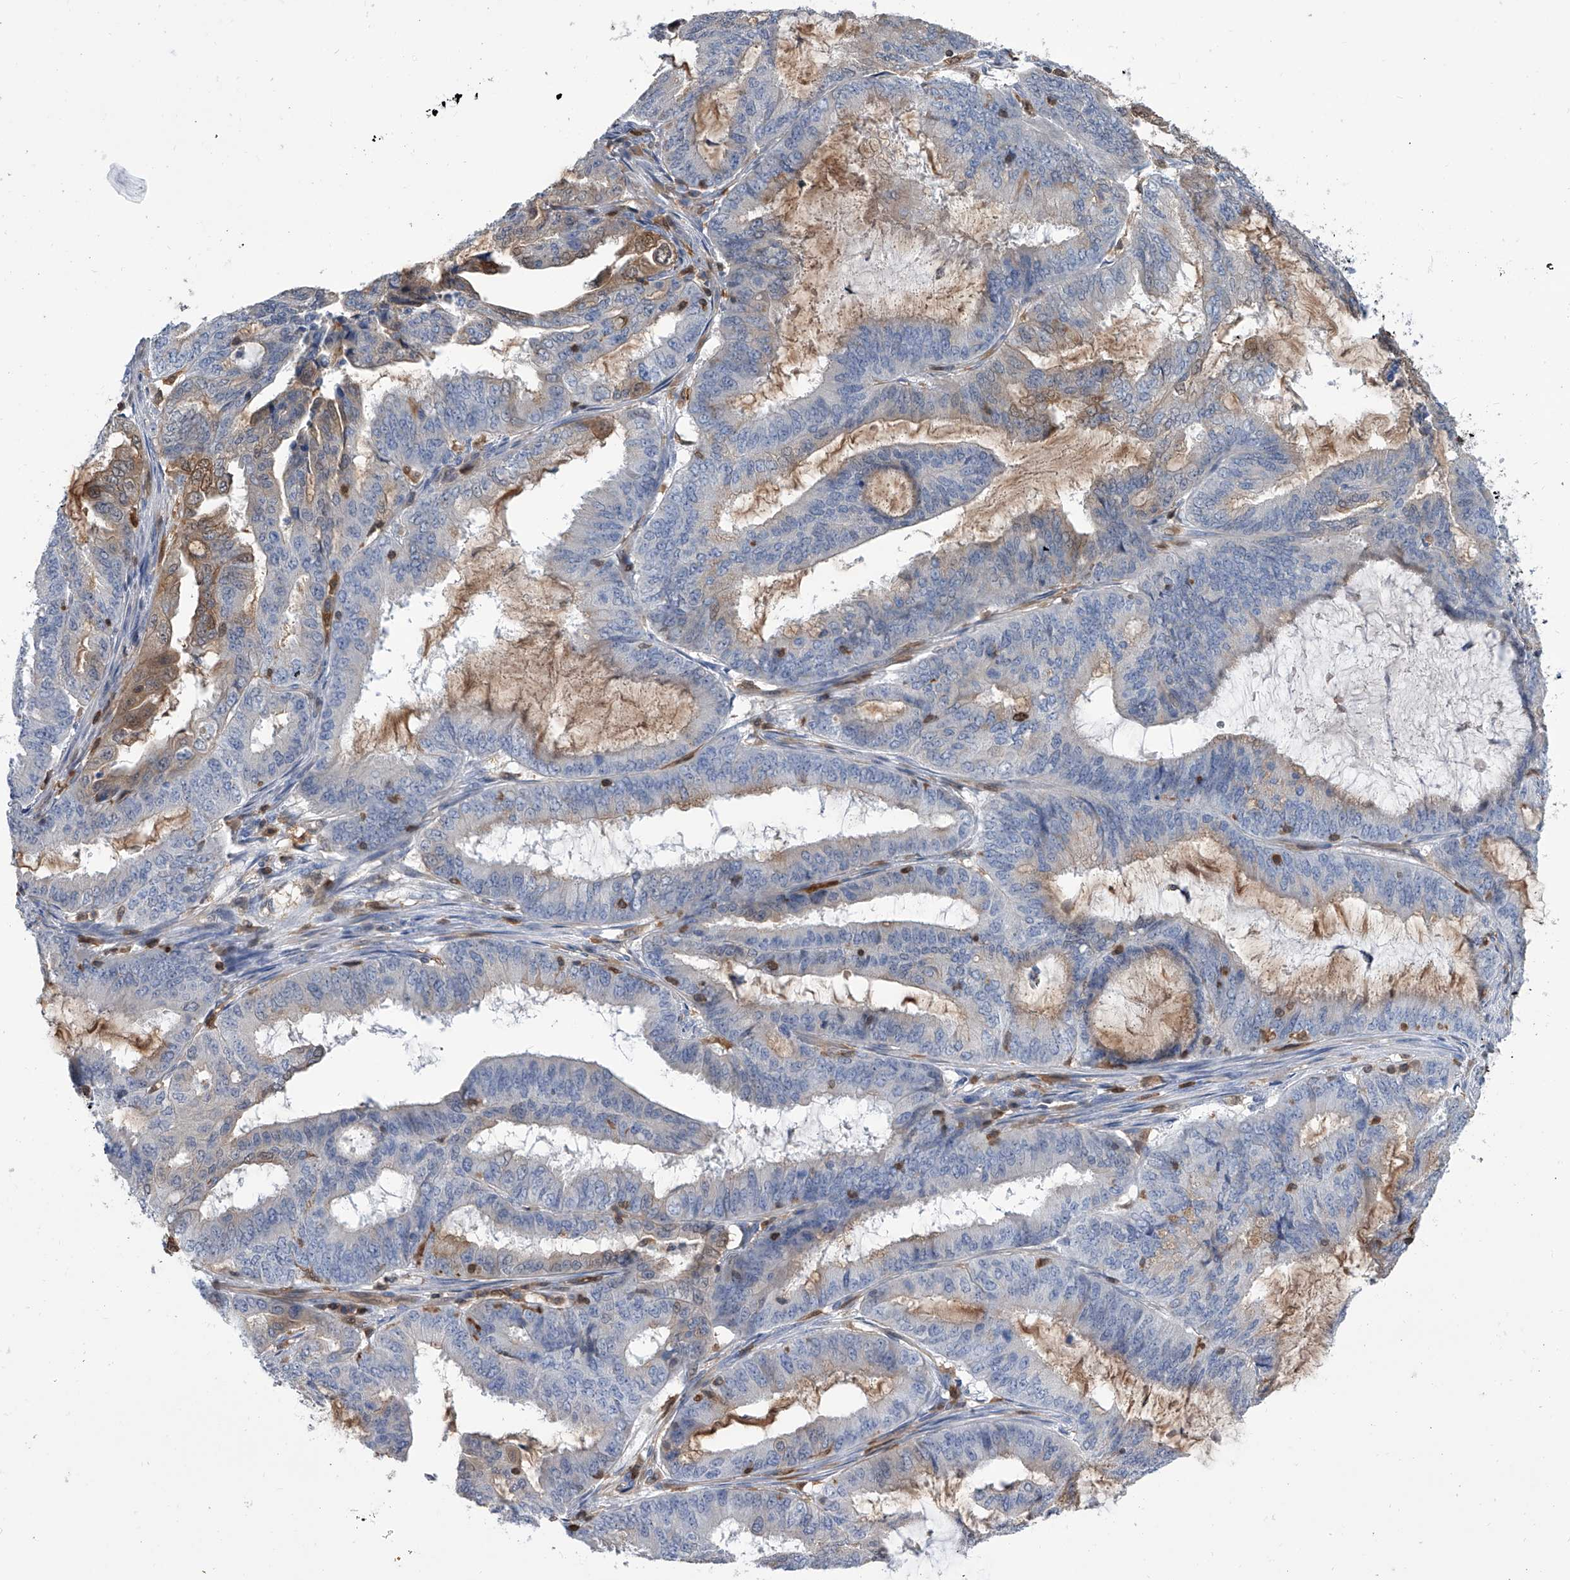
{"staining": {"intensity": "moderate", "quantity": "<25%", "location": "cytoplasmic/membranous"}, "tissue": "endometrial cancer", "cell_type": "Tumor cells", "image_type": "cancer", "snomed": [{"axis": "morphology", "description": "Adenocarcinoma, NOS"}, {"axis": "topography", "description": "Endometrium"}], "caption": "Brown immunohistochemical staining in human endometrial adenocarcinoma displays moderate cytoplasmic/membranous expression in about <25% of tumor cells.", "gene": "SERPINB9", "patient": {"sex": "female", "age": 51}}